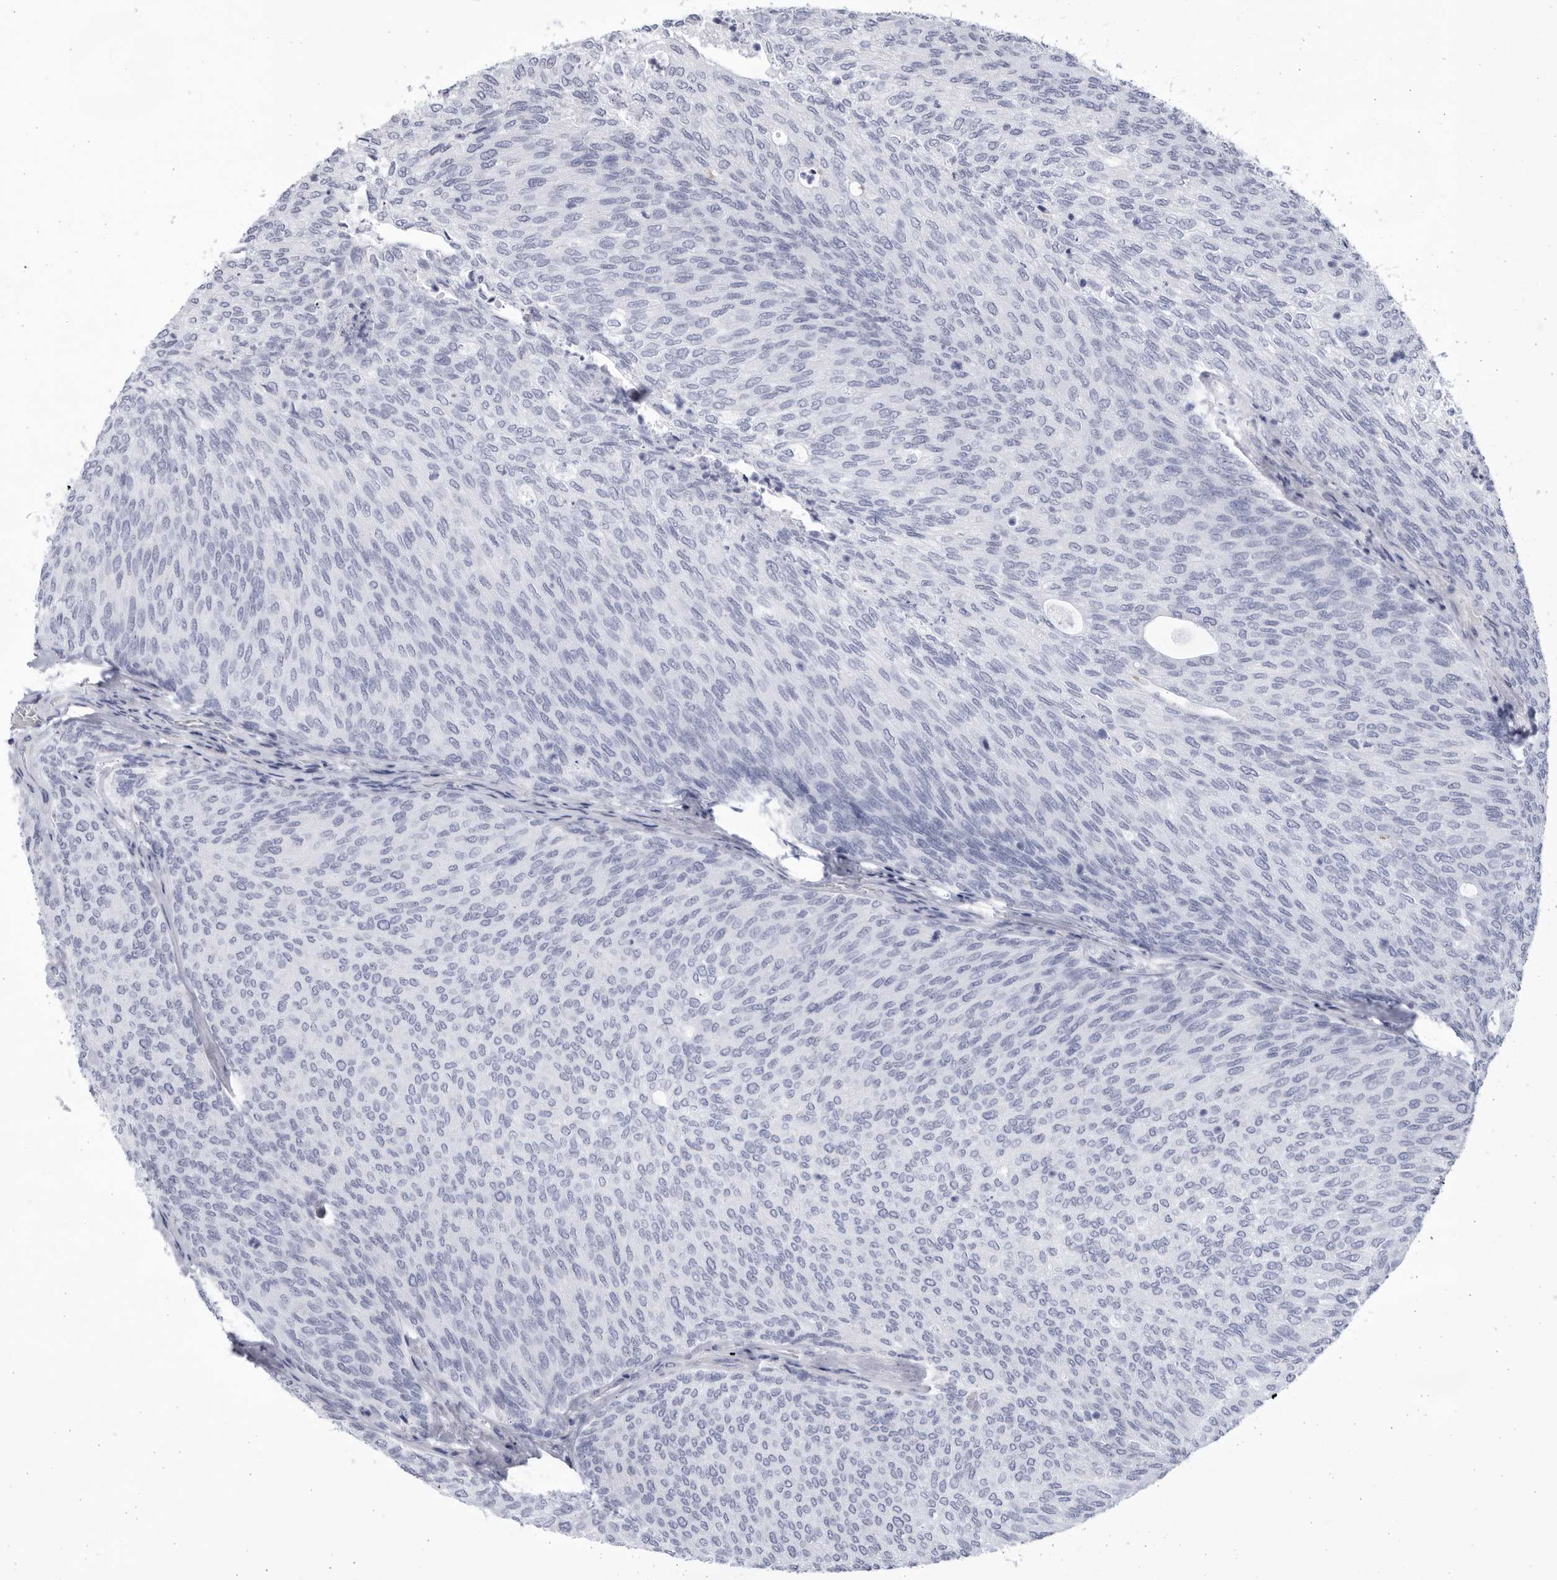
{"staining": {"intensity": "negative", "quantity": "none", "location": "none"}, "tissue": "urothelial cancer", "cell_type": "Tumor cells", "image_type": "cancer", "snomed": [{"axis": "morphology", "description": "Urothelial carcinoma, Low grade"}, {"axis": "topography", "description": "Urinary bladder"}], "caption": "There is no significant expression in tumor cells of urothelial cancer.", "gene": "CCDC181", "patient": {"sex": "female", "age": 79}}